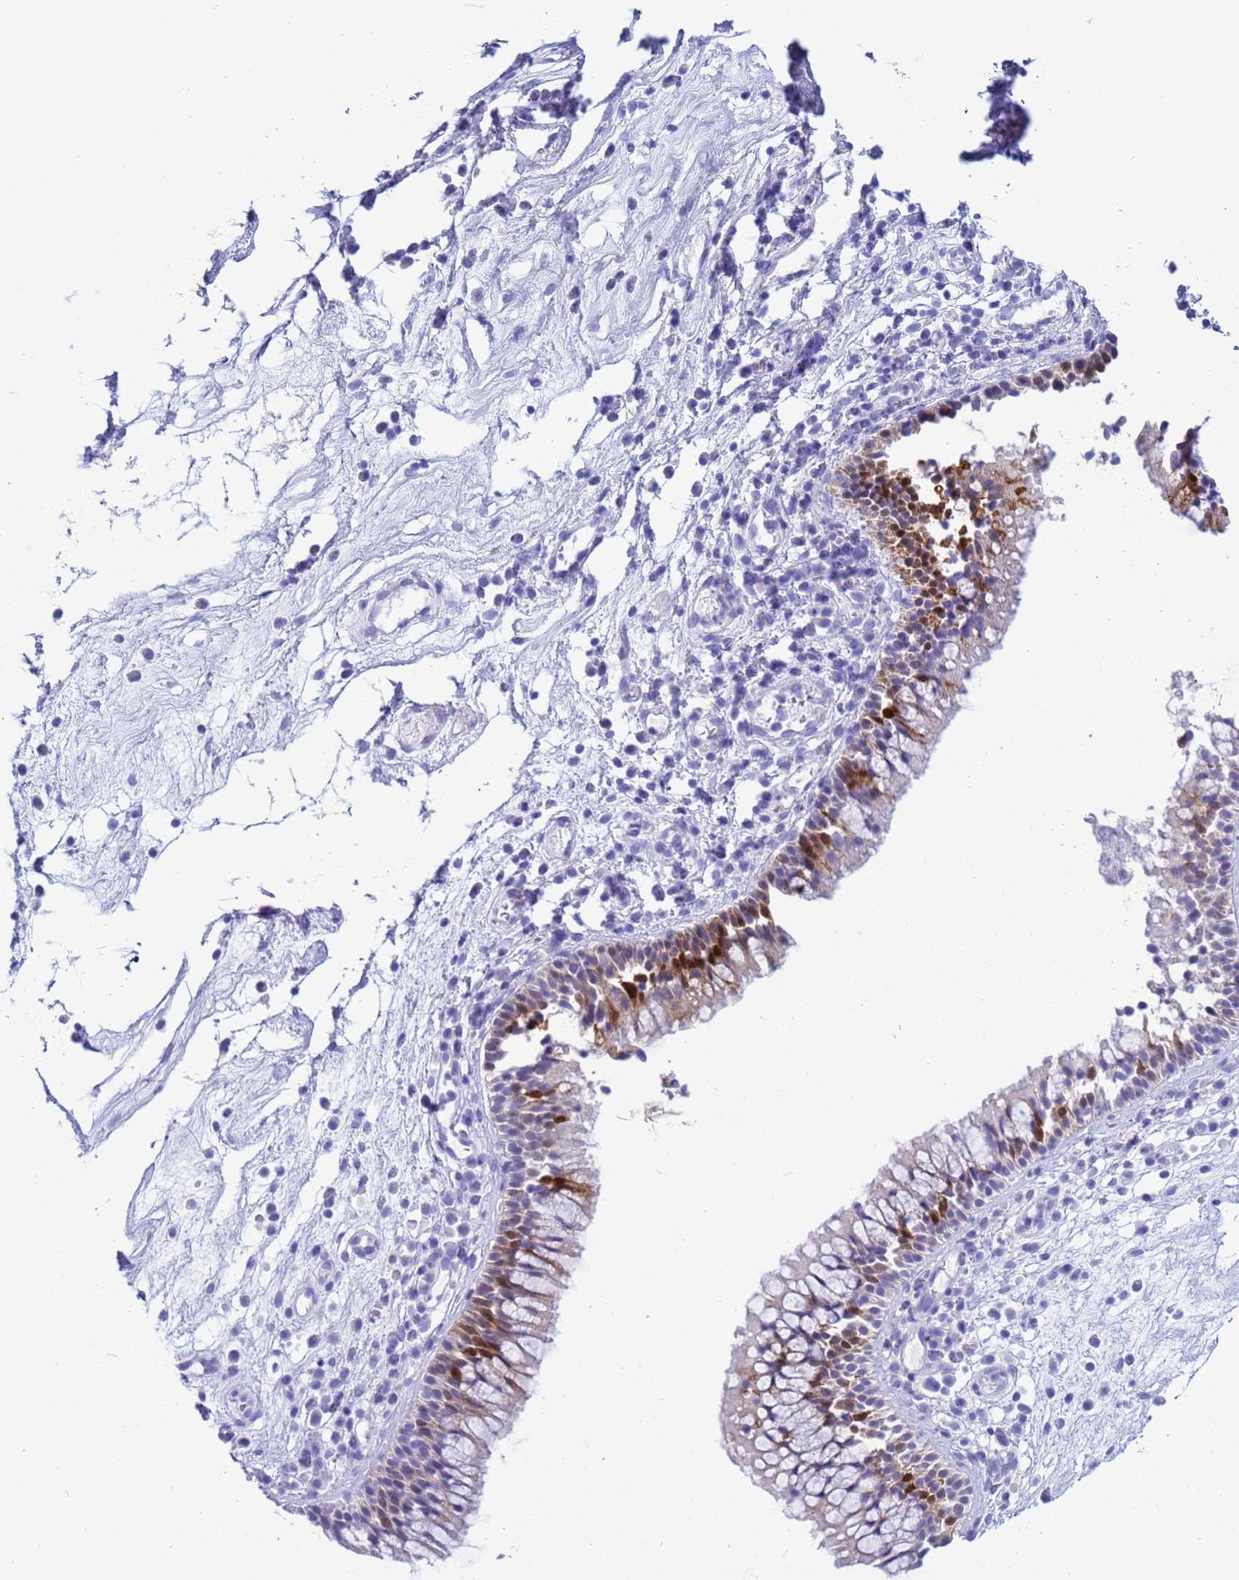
{"staining": {"intensity": "strong", "quantity": "<25%", "location": "cytoplasmic/membranous,nuclear"}, "tissue": "nasopharynx", "cell_type": "Respiratory epithelial cells", "image_type": "normal", "snomed": [{"axis": "morphology", "description": "Normal tissue, NOS"}, {"axis": "morphology", "description": "Inflammation, NOS"}, {"axis": "morphology", "description": "Malignant melanoma, Metastatic site"}, {"axis": "topography", "description": "Nasopharynx"}], "caption": "Immunohistochemical staining of benign human nasopharynx shows medium levels of strong cytoplasmic/membranous,nuclear staining in approximately <25% of respiratory epithelial cells. (DAB (3,3'-diaminobenzidine) = brown stain, brightfield microscopy at high magnification).", "gene": "AKR1C2", "patient": {"sex": "male", "age": 70}}